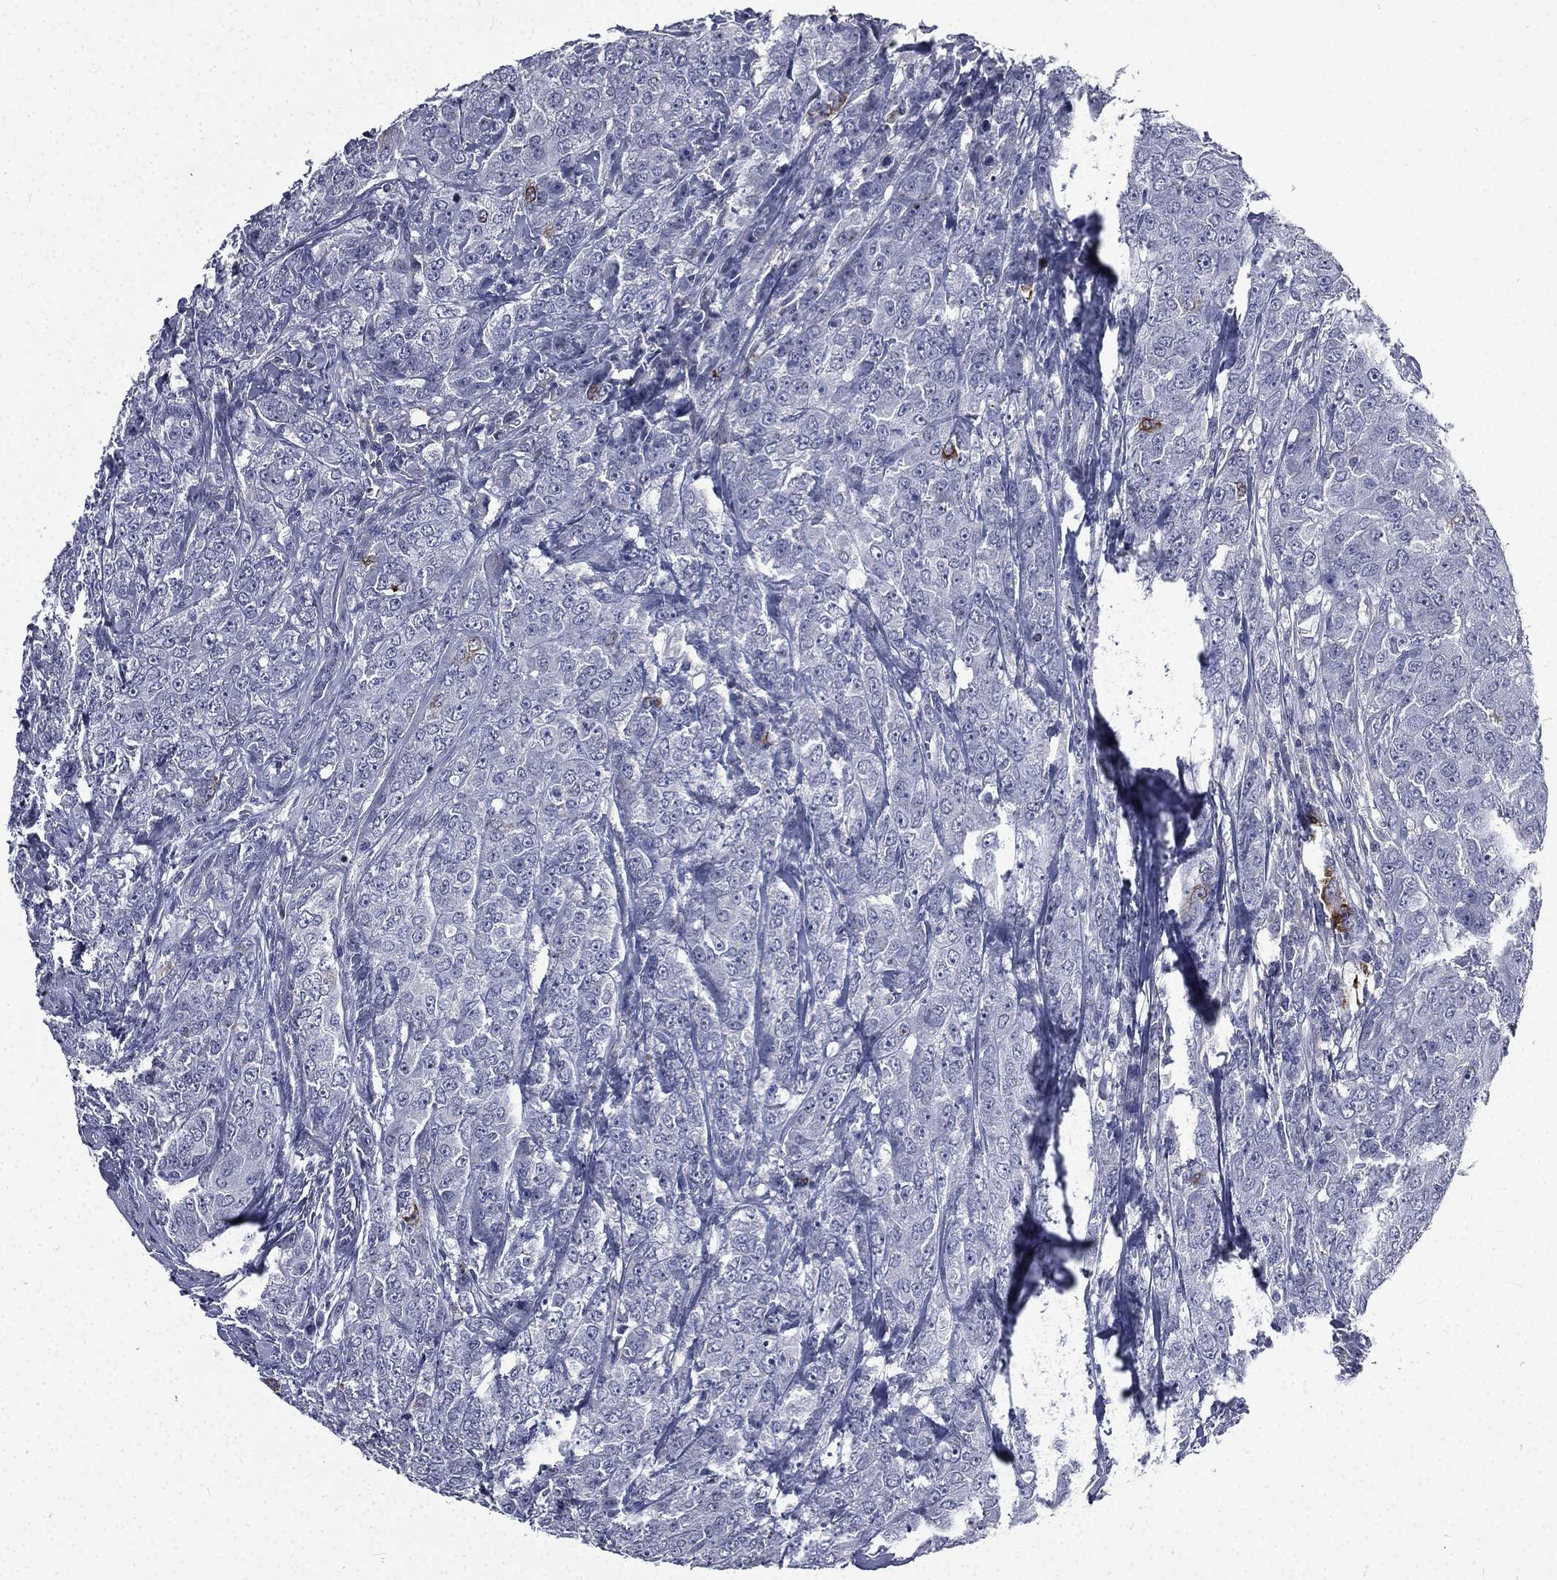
{"staining": {"intensity": "negative", "quantity": "none", "location": "none"}, "tissue": "breast cancer", "cell_type": "Tumor cells", "image_type": "cancer", "snomed": [{"axis": "morphology", "description": "Duct carcinoma"}, {"axis": "topography", "description": "Breast"}], "caption": "Tumor cells are negative for protein expression in human breast invasive ductal carcinoma.", "gene": "FGG", "patient": {"sex": "female", "age": 43}}